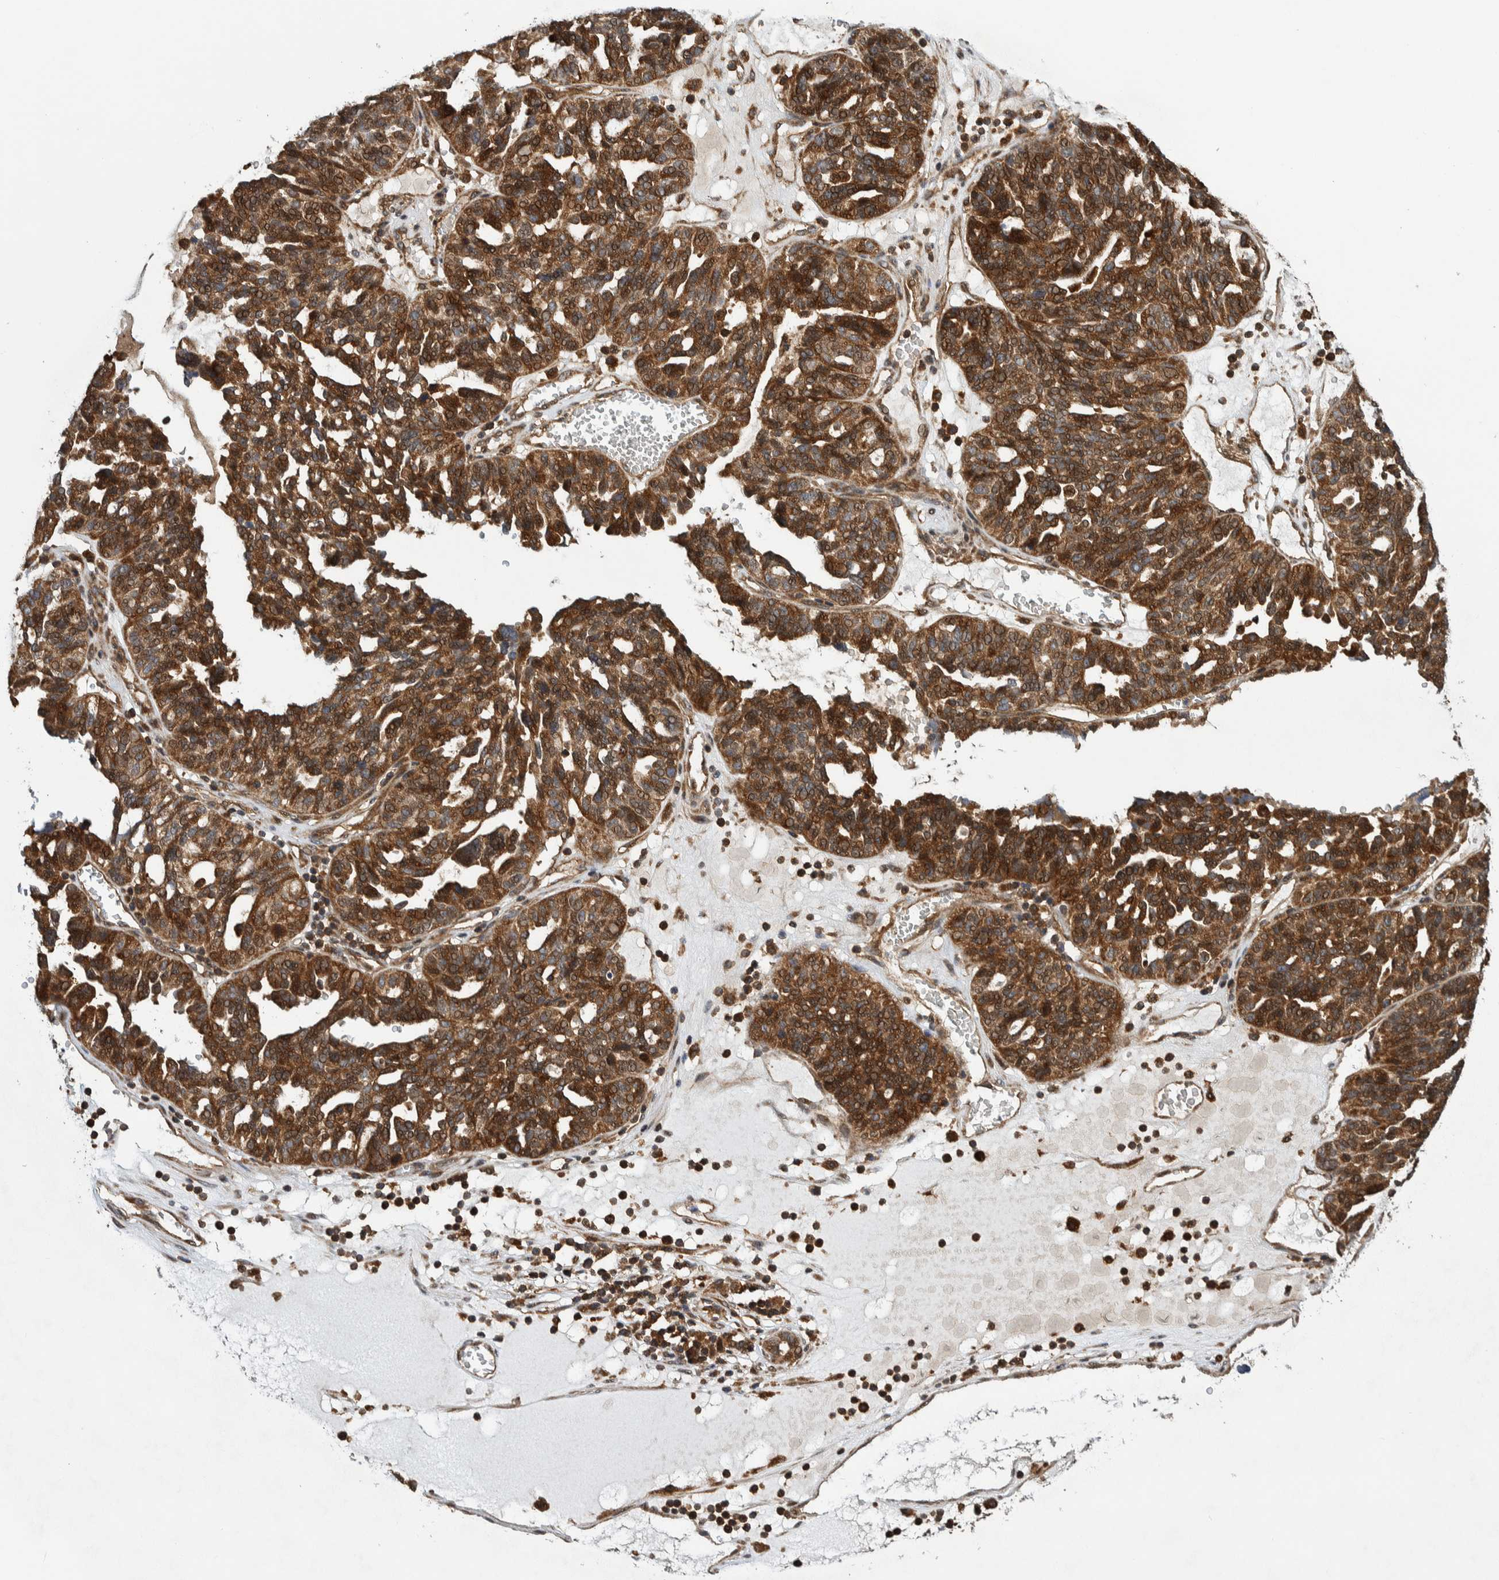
{"staining": {"intensity": "strong", "quantity": ">75%", "location": "cytoplasmic/membranous"}, "tissue": "ovarian cancer", "cell_type": "Tumor cells", "image_type": "cancer", "snomed": [{"axis": "morphology", "description": "Cystadenocarcinoma, serous, NOS"}, {"axis": "topography", "description": "Ovary"}], "caption": "This histopathology image reveals immunohistochemistry (IHC) staining of human ovarian cancer (serous cystadenocarcinoma), with high strong cytoplasmic/membranous positivity in approximately >75% of tumor cells.", "gene": "CCDC57", "patient": {"sex": "female", "age": 59}}